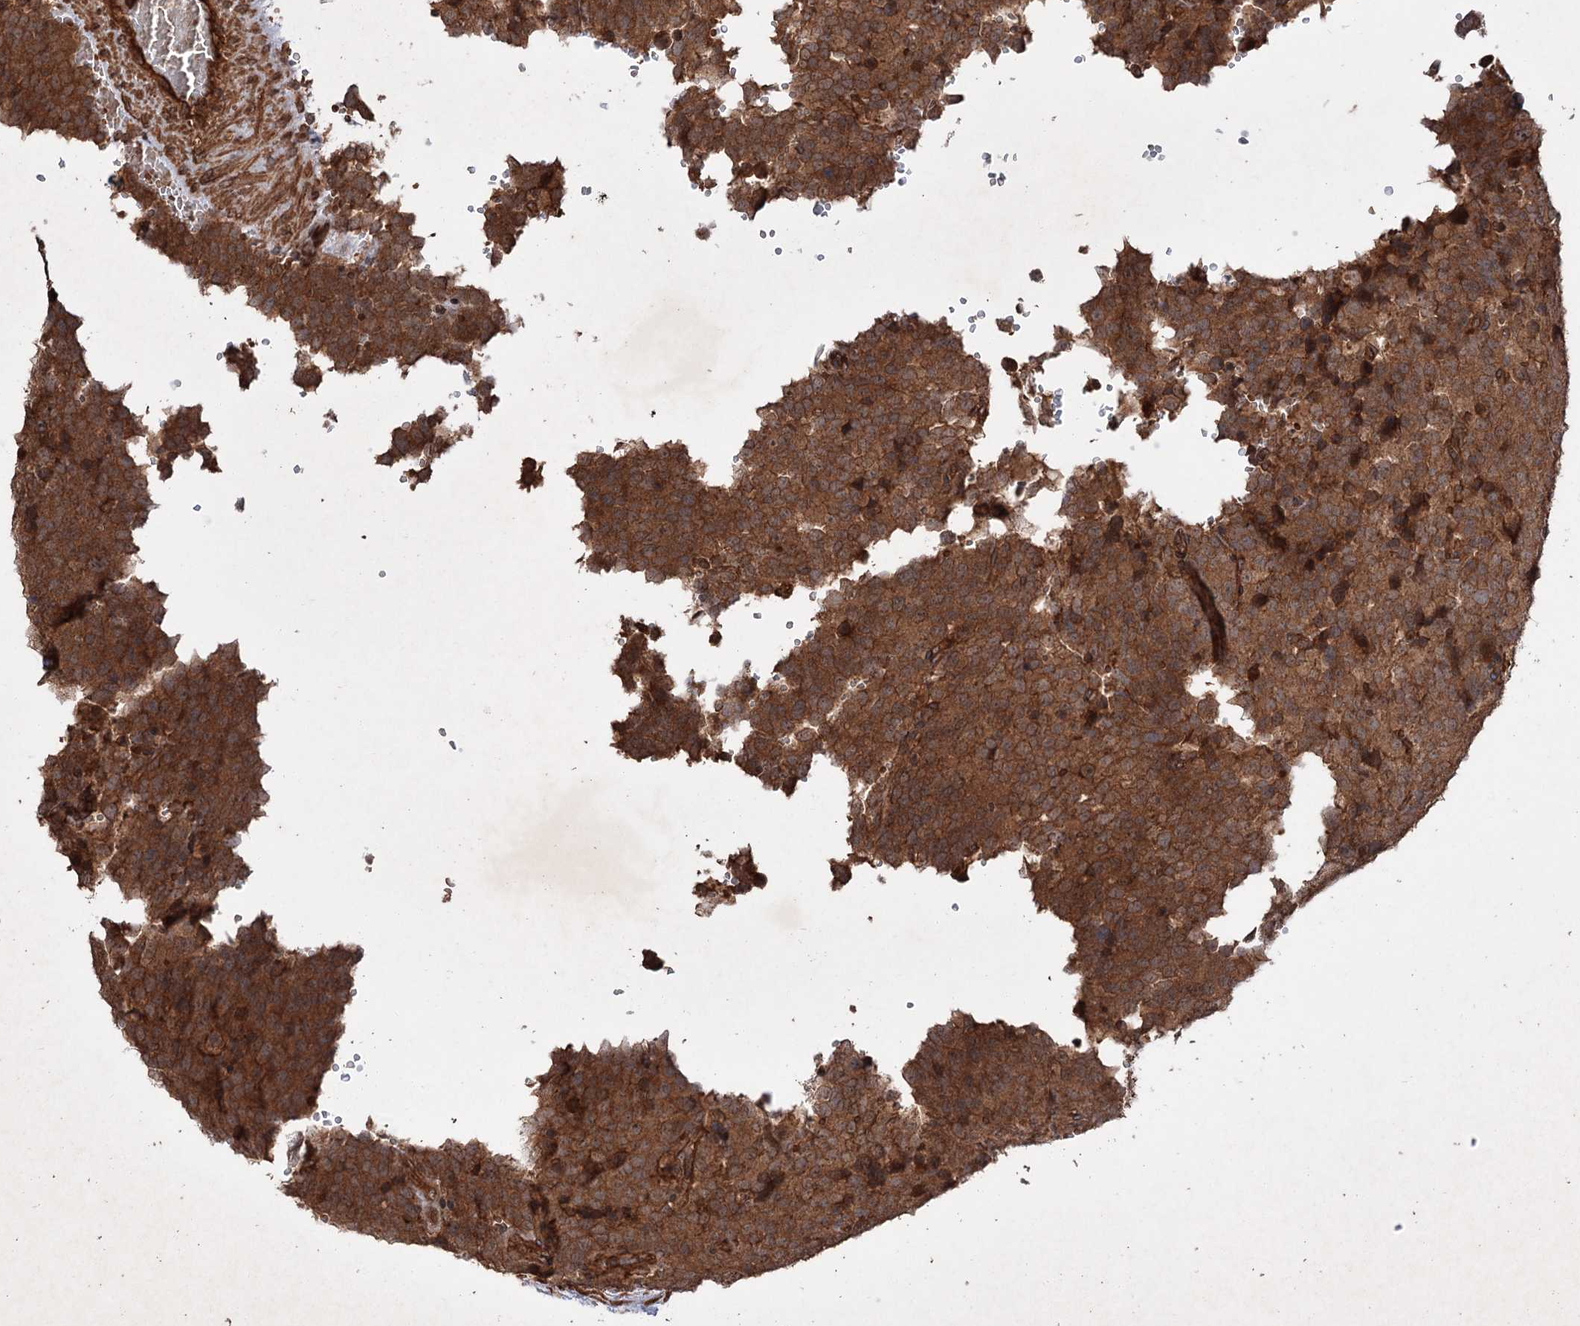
{"staining": {"intensity": "strong", "quantity": ">75%", "location": "cytoplasmic/membranous"}, "tissue": "testis cancer", "cell_type": "Tumor cells", "image_type": "cancer", "snomed": [{"axis": "morphology", "description": "Seminoma, NOS"}, {"axis": "topography", "description": "Testis"}], "caption": "A histopathology image of testis cancer stained for a protein reveals strong cytoplasmic/membranous brown staining in tumor cells.", "gene": "ADK", "patient": {"sex": "male", "age": 71}}